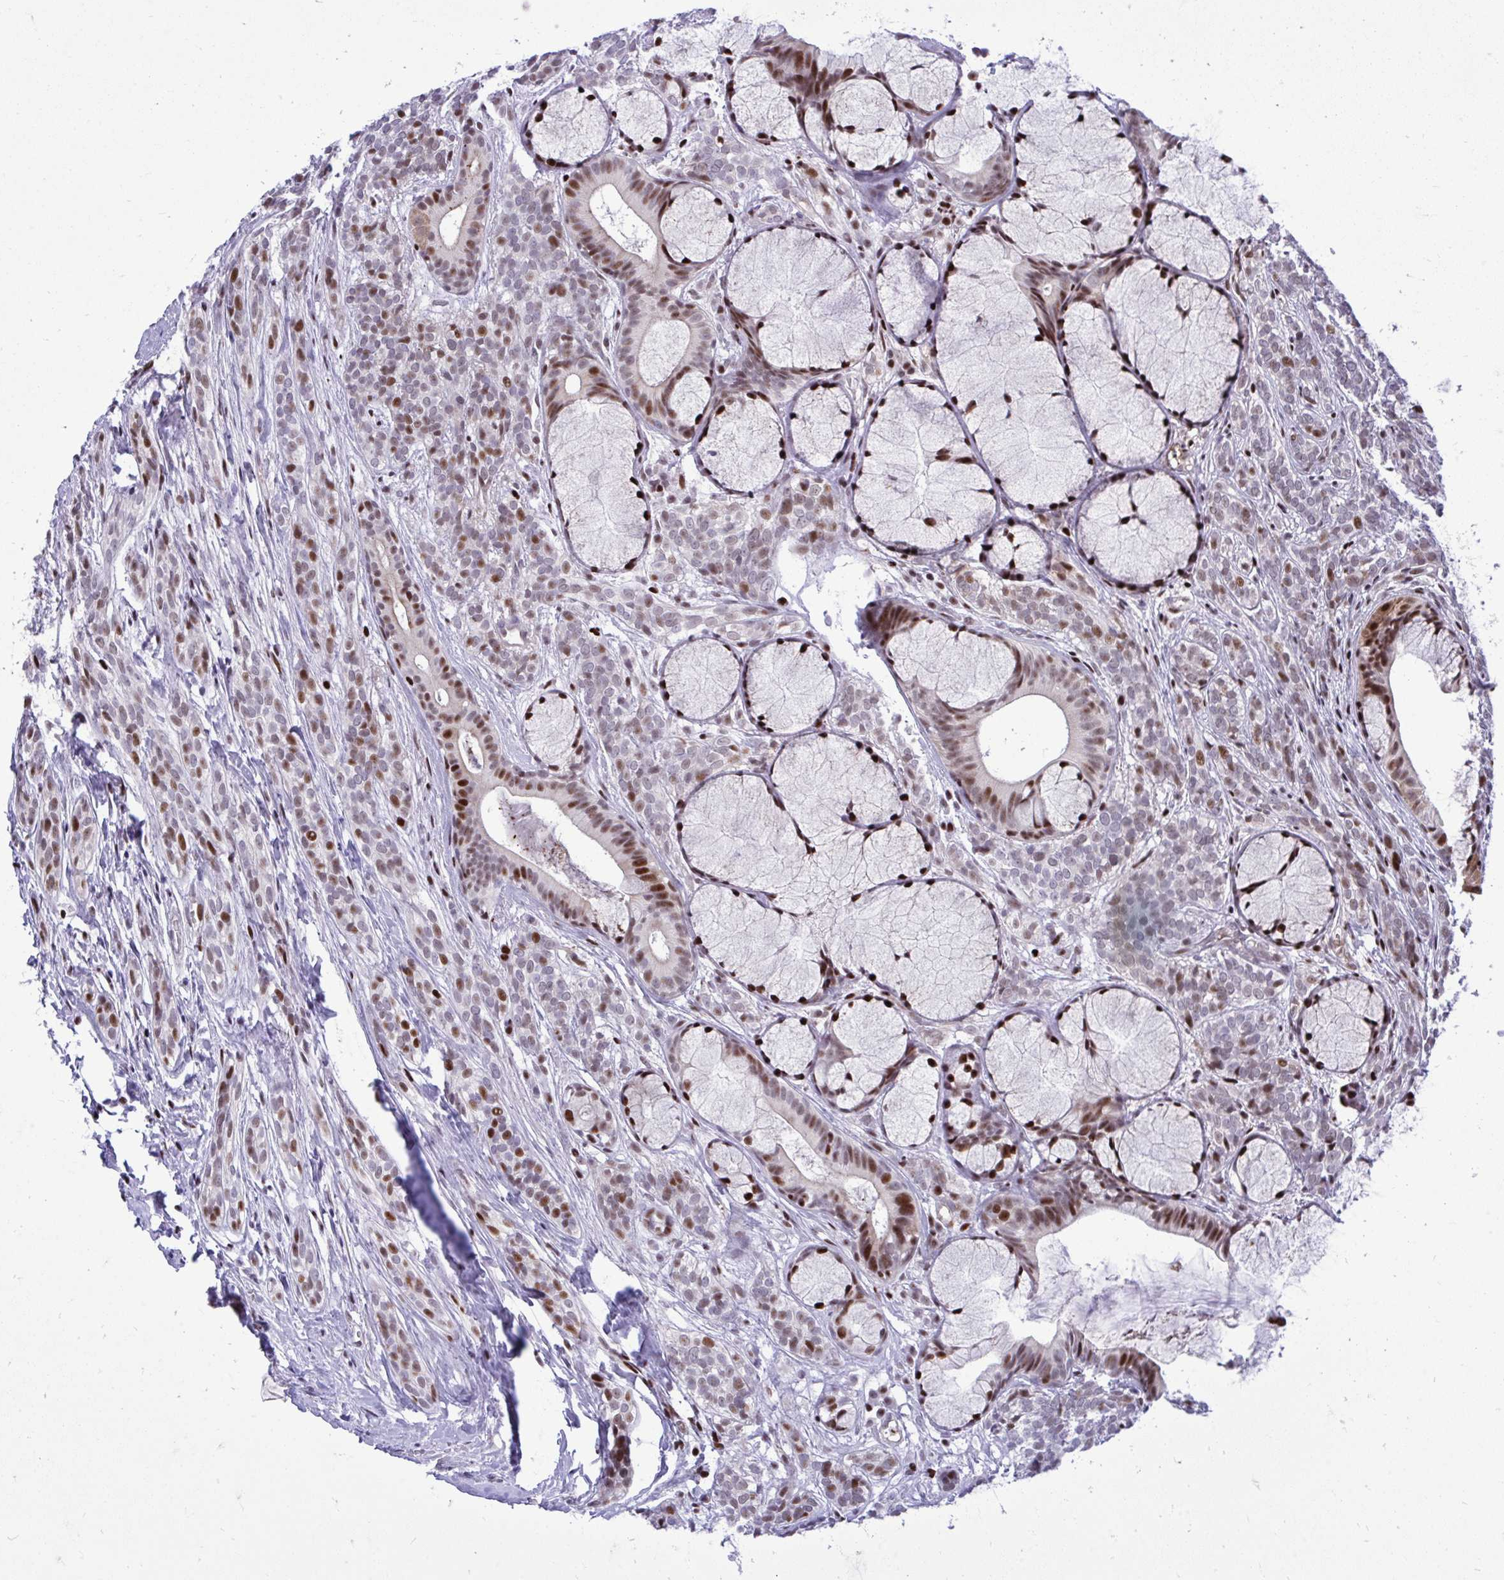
{"staining": {"intensity": "moderate", "quantity": "25%-75%", "location": "nuclear"}, "tissue": "head and neck cancer", "cell_type": "Tumor cells", "image_type": "cancer", "snomed": [{"axis": "morphology", "description": "Adenocarcinoma, NOS"}, {"axis": "topography", "description": "Head-Neck"}], "caption": "The micrograph exhibits staining of adenocarcinoma (head and neck), revealing moderate nuclear protein positivity (brown color) within tumor cells.", "gene": "C14orf39", "patient": {"sex": "female", "age": 57}}